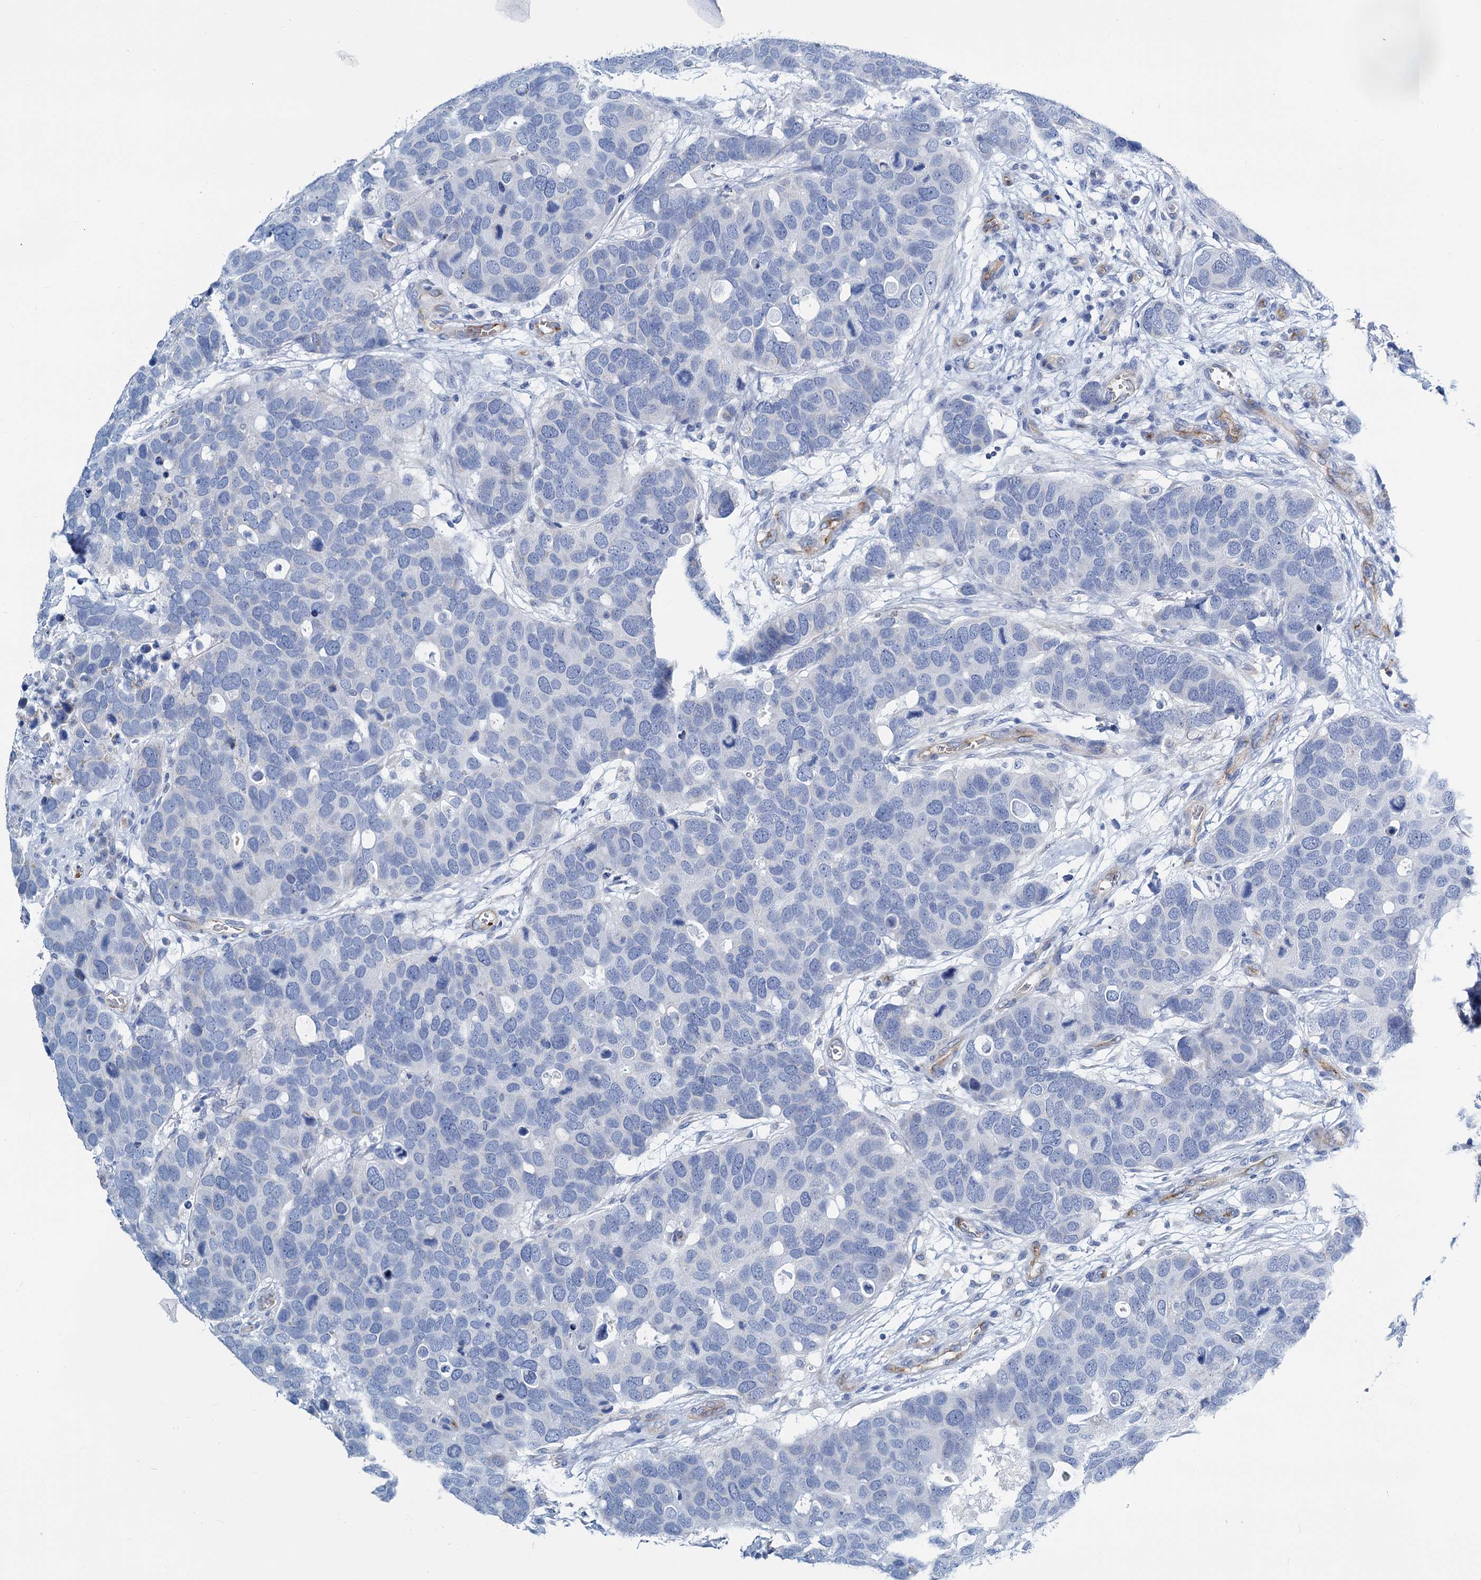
{"staining": {"intensity": "negative", "quantity": "none", "location": "none"}, "tissue": "breast cancer", "cell_type": "Tumor cells", "image_type": "cancer", "snomed": [{"axis": "morphology", "description": "Duct carcinoma"}, {"axis": "topography", "description": "Breast"}], "caption": "Tumor cells show no significant protein staining in breast invasive ductal carcinoma.", "gene": "SLC1A3", "patient": {"sex": "female", "age": 83}}